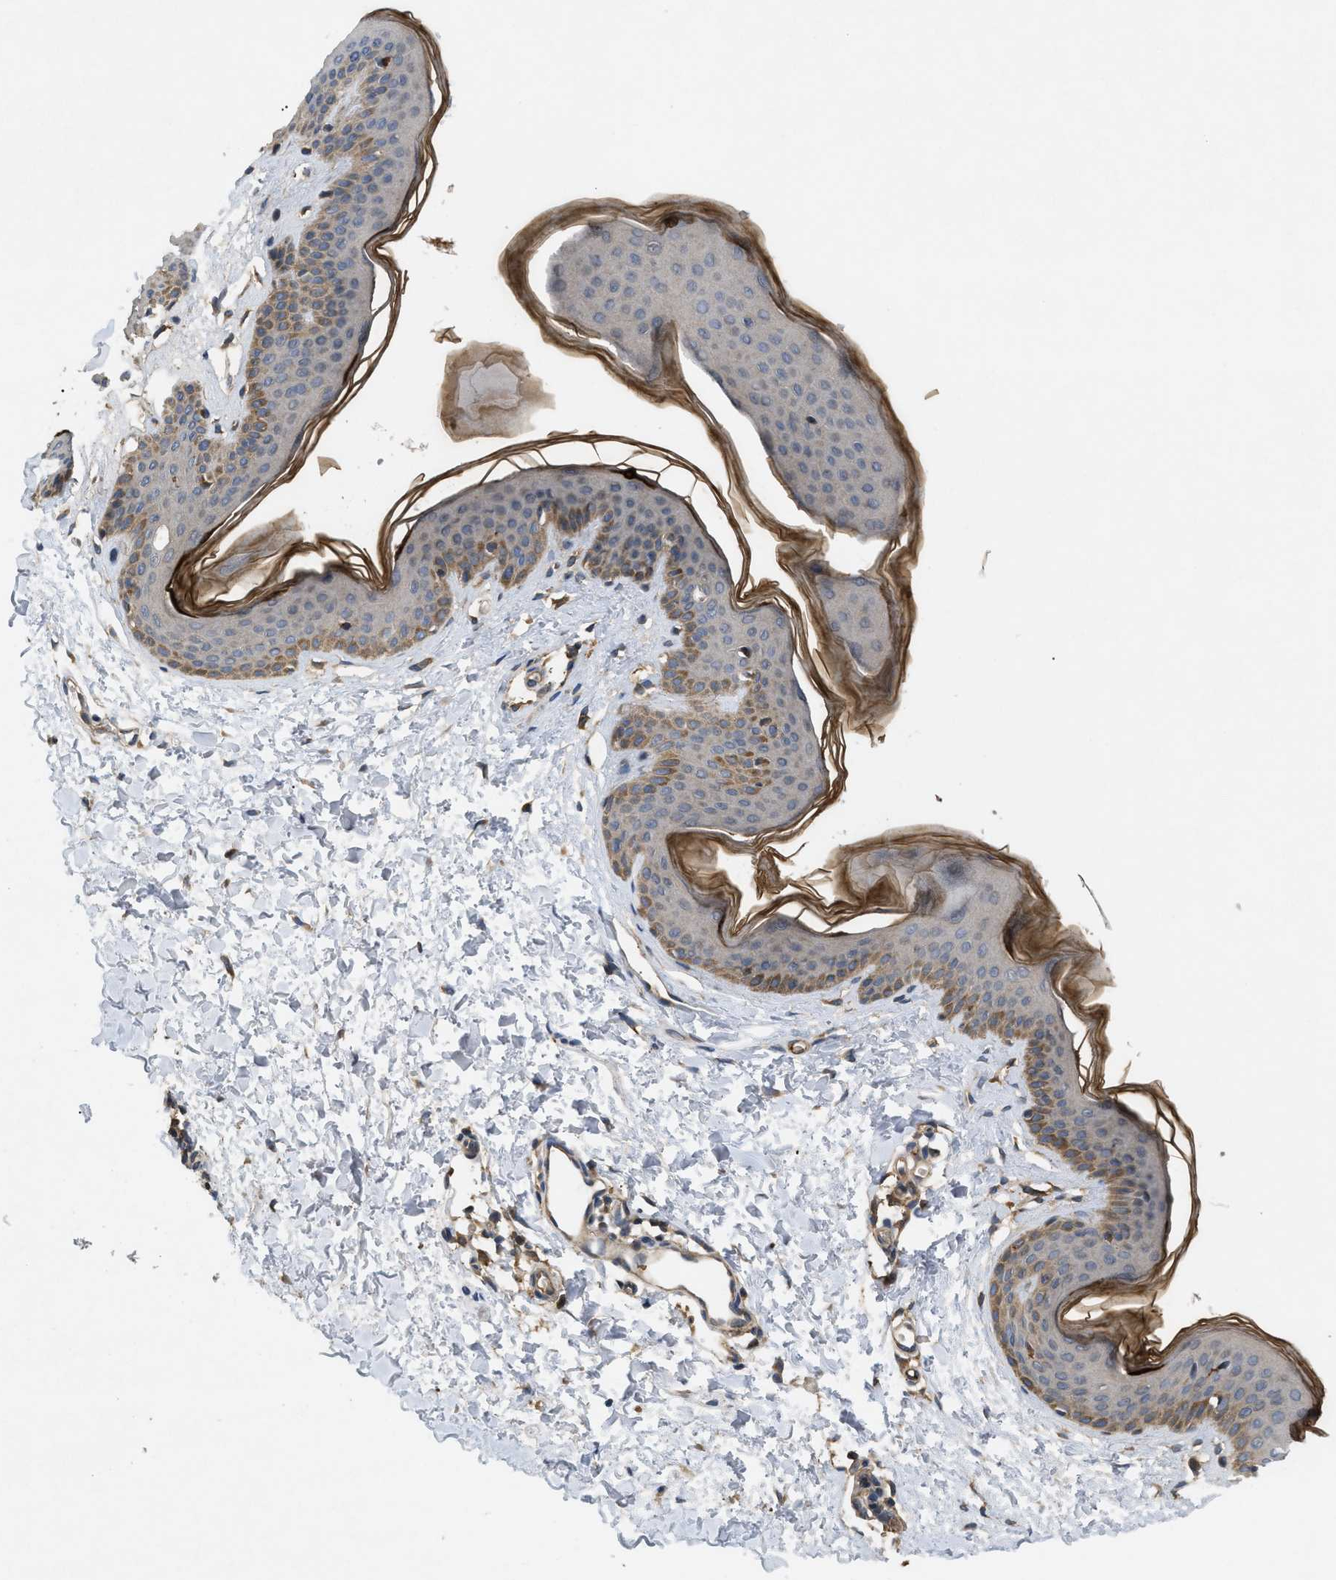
{"staining": {"intensity": "weak", "quantity": ">75%", "location": "cytoplasmic/membranous"}, "tissue": "skin", "cell_type": "Fibroblasts", "image_type": "normal", "snomed": [{"axis": "morphology", "description": "Normal tissue, NOS"}, {"axis": "topography", "description": "Skin"}], "caption": "A high-resolution photomicrograph shows immunohistochemistry (IHC) staining of benign skin, which shows weak cytoplasmic/membranous staining in about >75% of fibroblasts.", "gene": "RAB2A", "patient": {"sex": "female", "age": 17}}